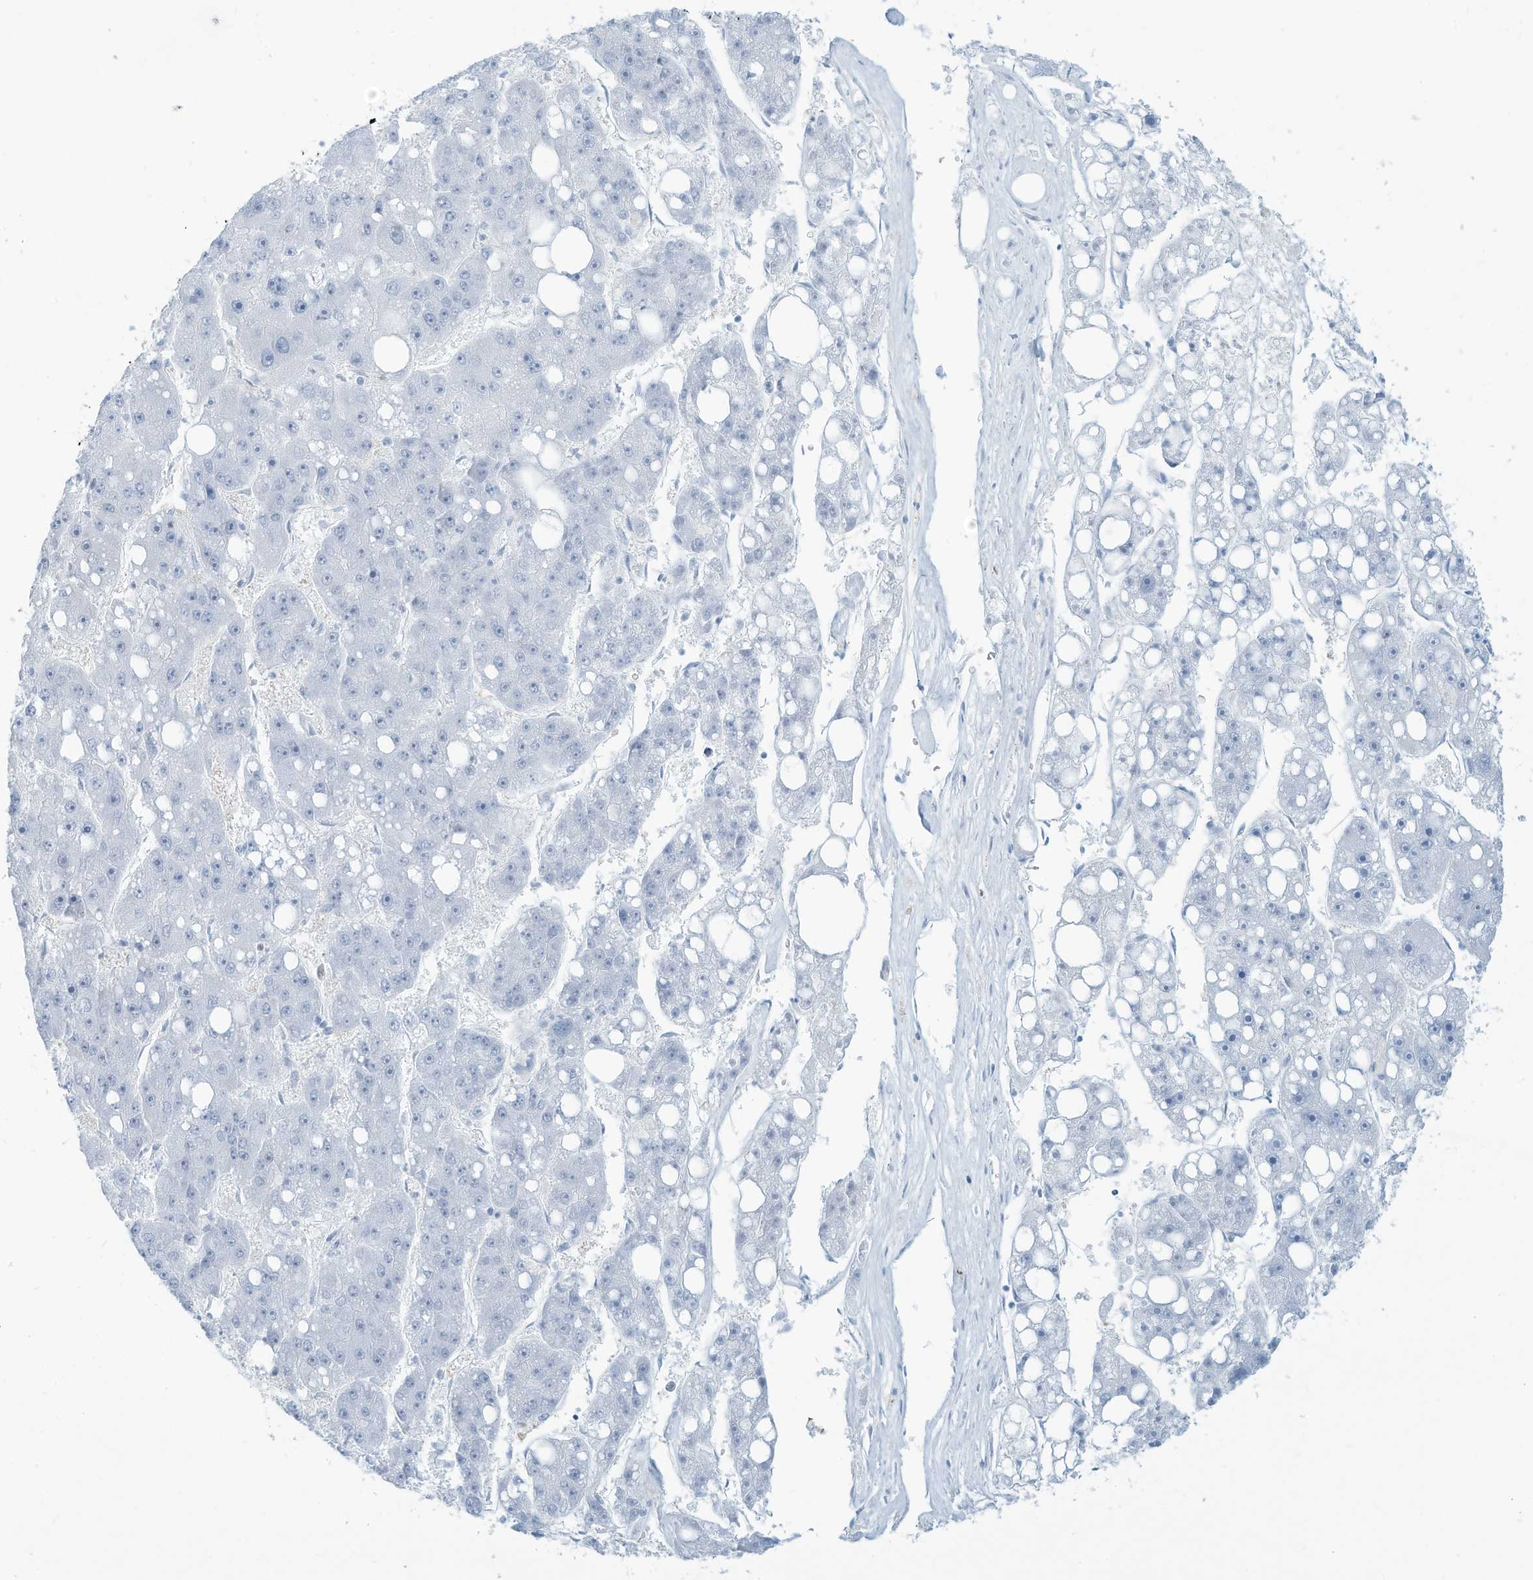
{"staining": {"intensity": "negative", "quantity": "none", "location": "none"}, "tissue": "liver cancer", "cell_type": "Tumor cells", "image_type": "cancer", "snomed": [{"axis": "morphology", "description": "Carcinoma, Hepatocellular, NOS"}, {"axis": "topography", "description": "Liver"}], "caption": "This is a histopathology image of immunohistochemistry (IHC) staining of hepatocellular carcinoma (liver), which shows no positivity in tumor cells.", "gene": "SARNP", "patient": {"sex": "female", "age": 61}}